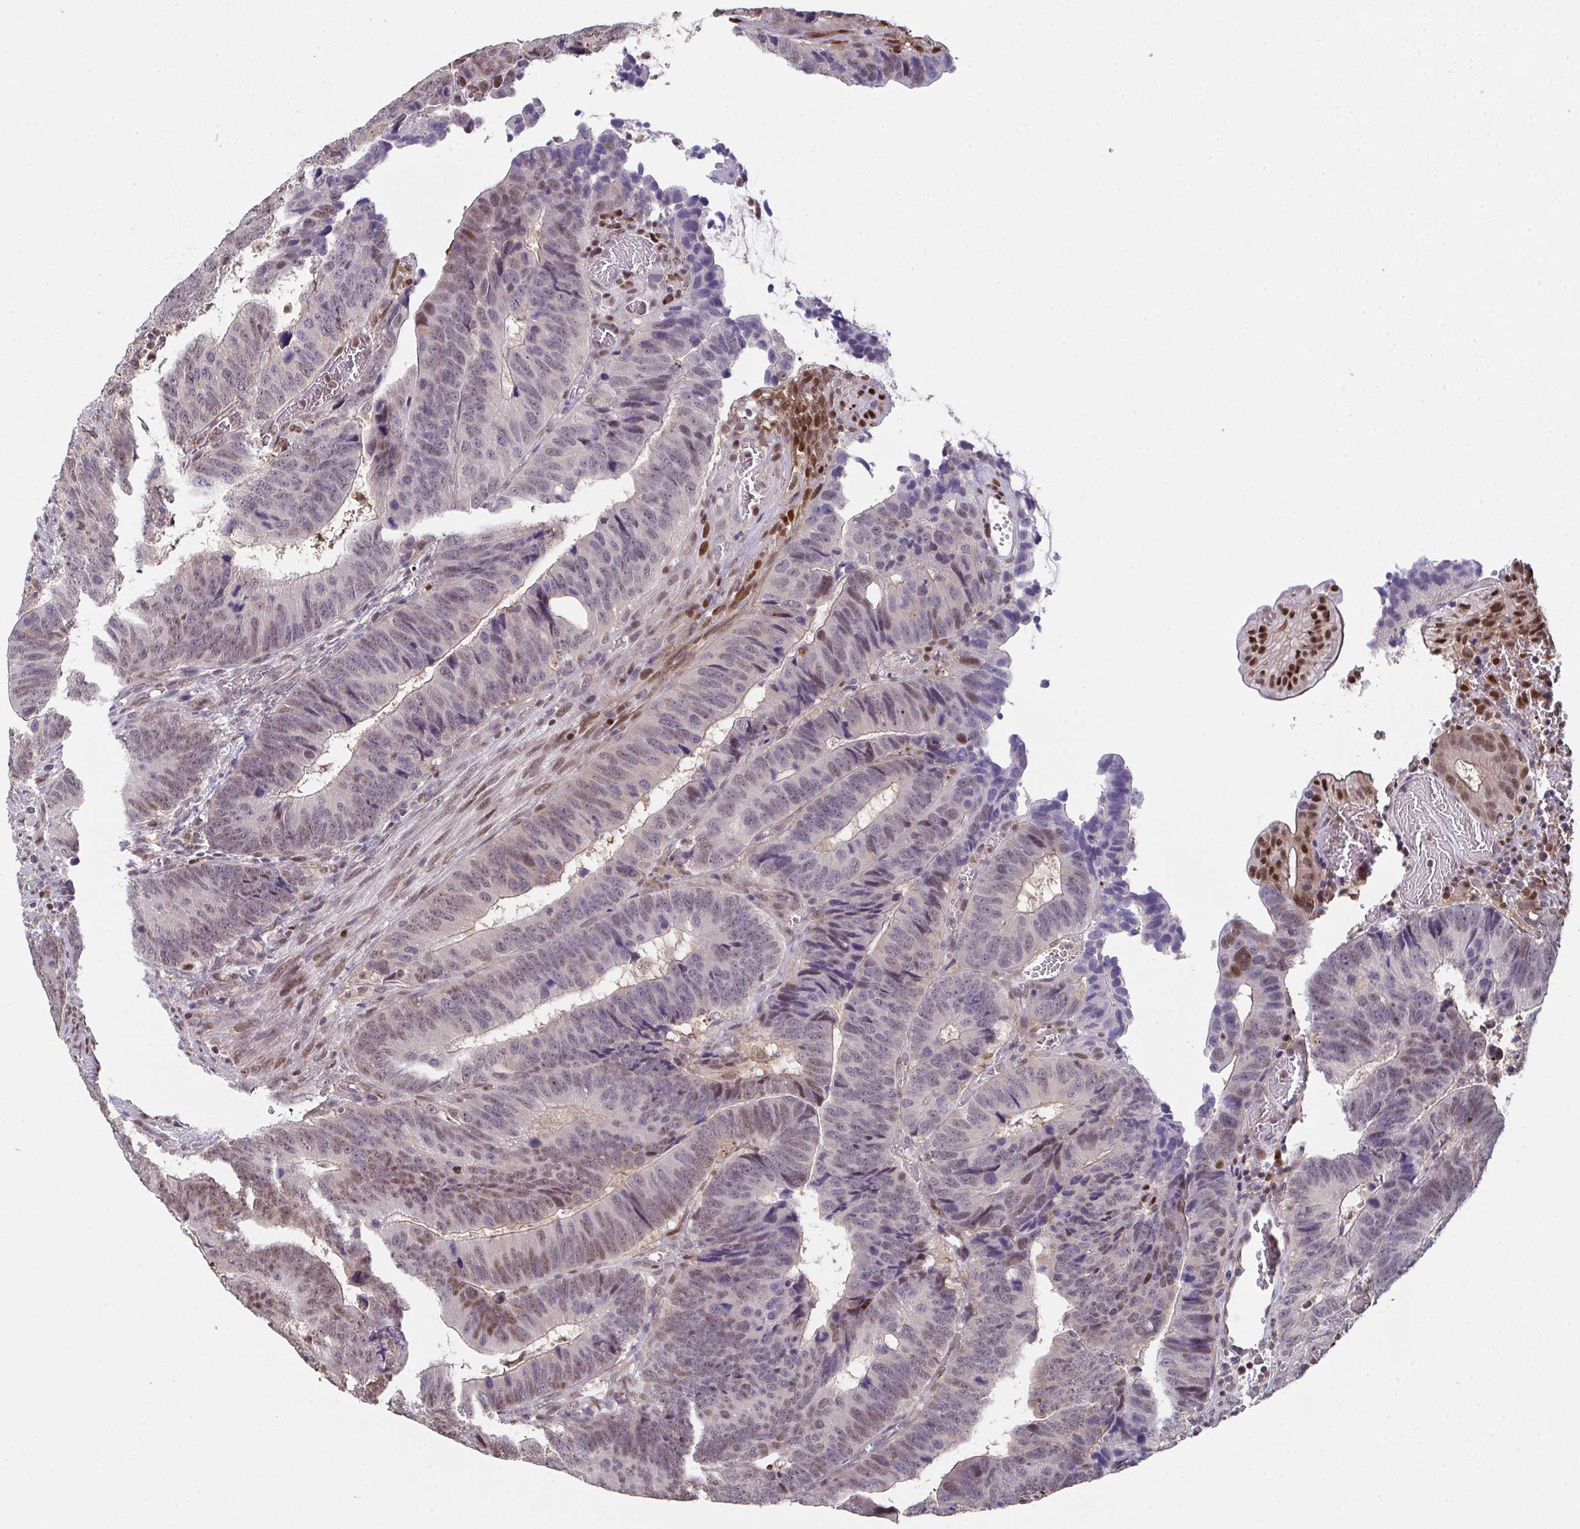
{"staining": {"intensity": "moderate", "quantity": "25%-75%", "location": "nuclear"}, "tissue": "colorectal cancer", "cell_type": "Tumor cells", "image_type": "cancer", "snomed": [{"axis": "morphology", "description": "Adenocarcinoma, NOS"}, {"axis": "topography", "description": "Colon"}], "caption": "A high-resolution image shows IHC staining of colorectal cancer, which displays moderate nuclear positivity in about 25%-75% of tumor cells.", "gene": "ACD", "patient": {"sex": "male", "age": 62}}